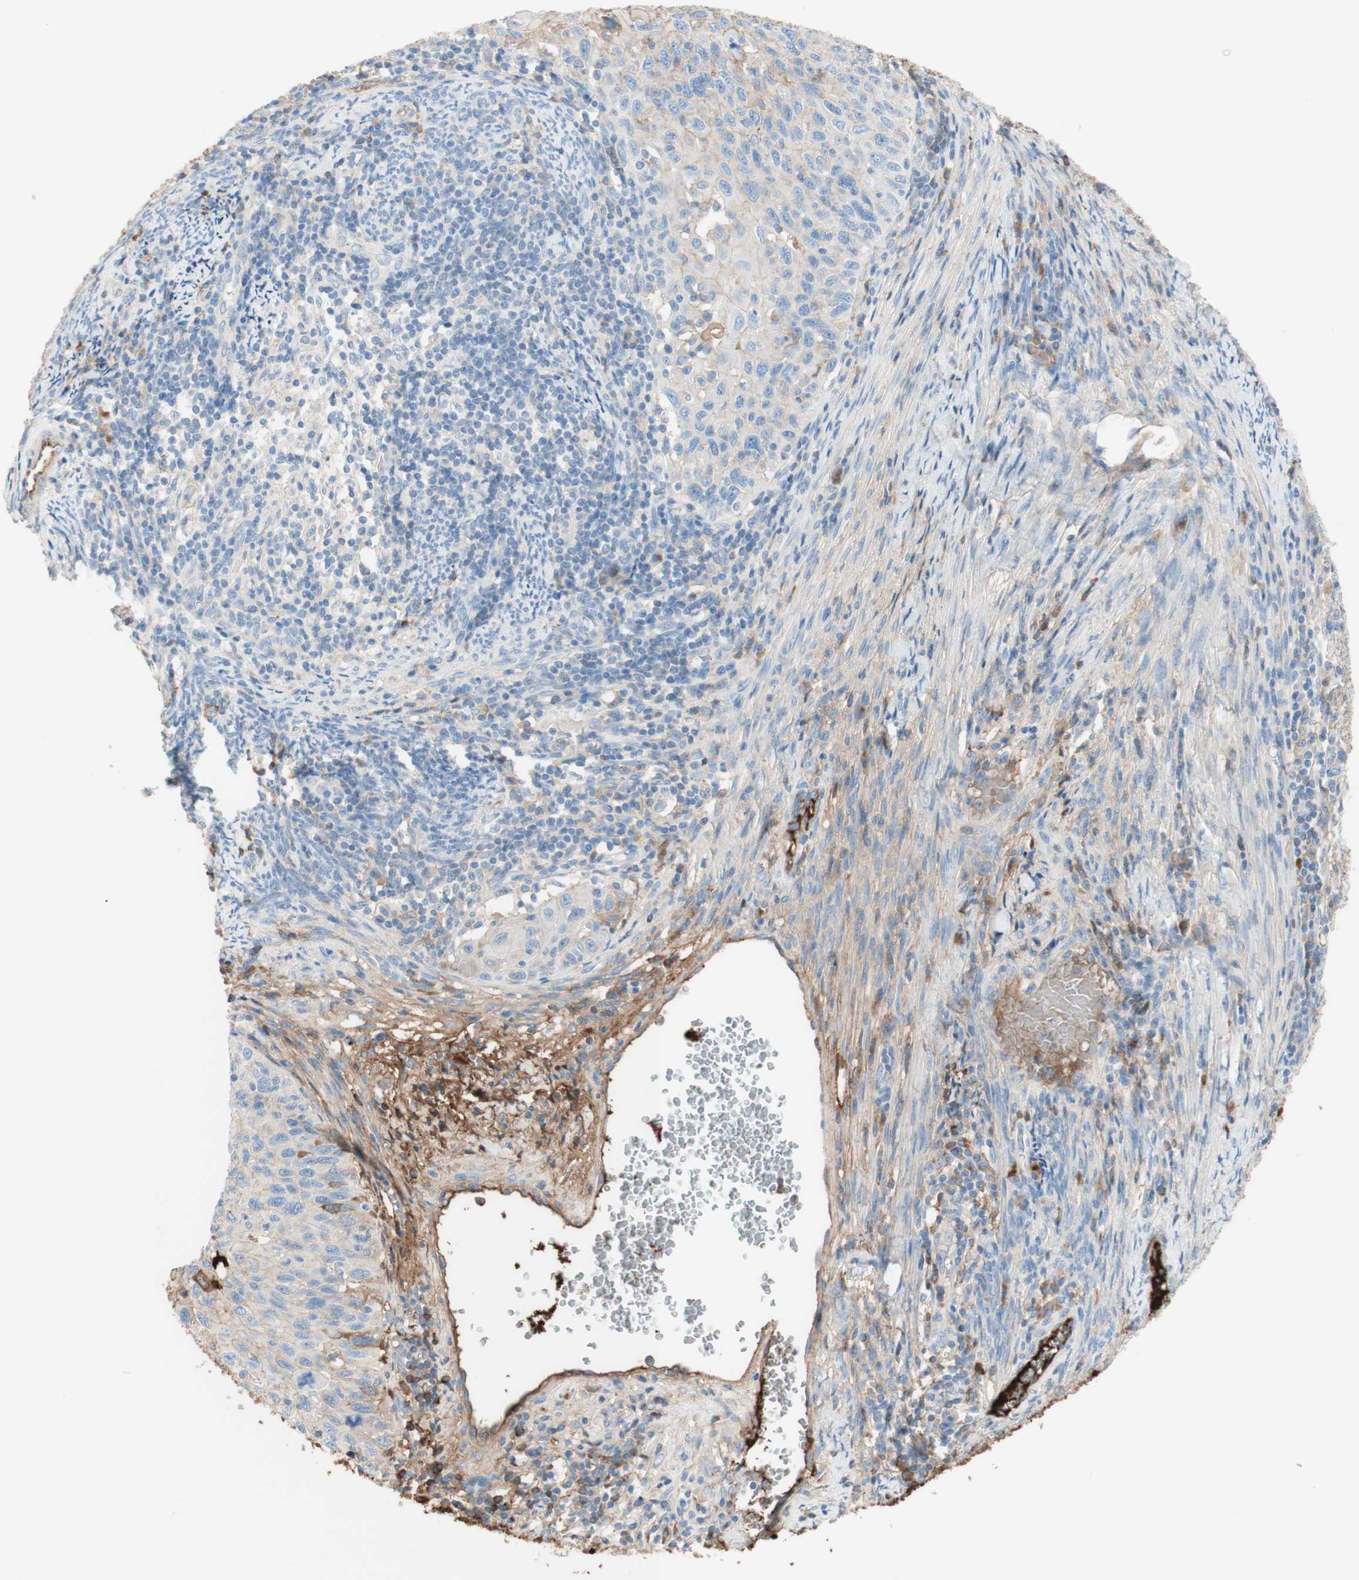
{"staining": {"intensity": "weak", "quantity": "25%-75%", "location": "cytoplasmic/membranous"}, "tissue": "cervical cancer", "cell_type": "Tumor cells", "image_type": "cancer", "snomed": [{"axis": "morphology", "description": "Squamous cell carcinoma, NOS"}, {"axis": "topography", "description": "Cervix"}], "caption": "Immunohistochemical staining of human cervical cancer (squamous cell carcinoma) demonstrates low levels of weak cytoplasmic/membranous positivity in approximately 25%-75% of tumor cells.", "gene": "KNG1", "patient": {"sex": "female", "age": 70}}